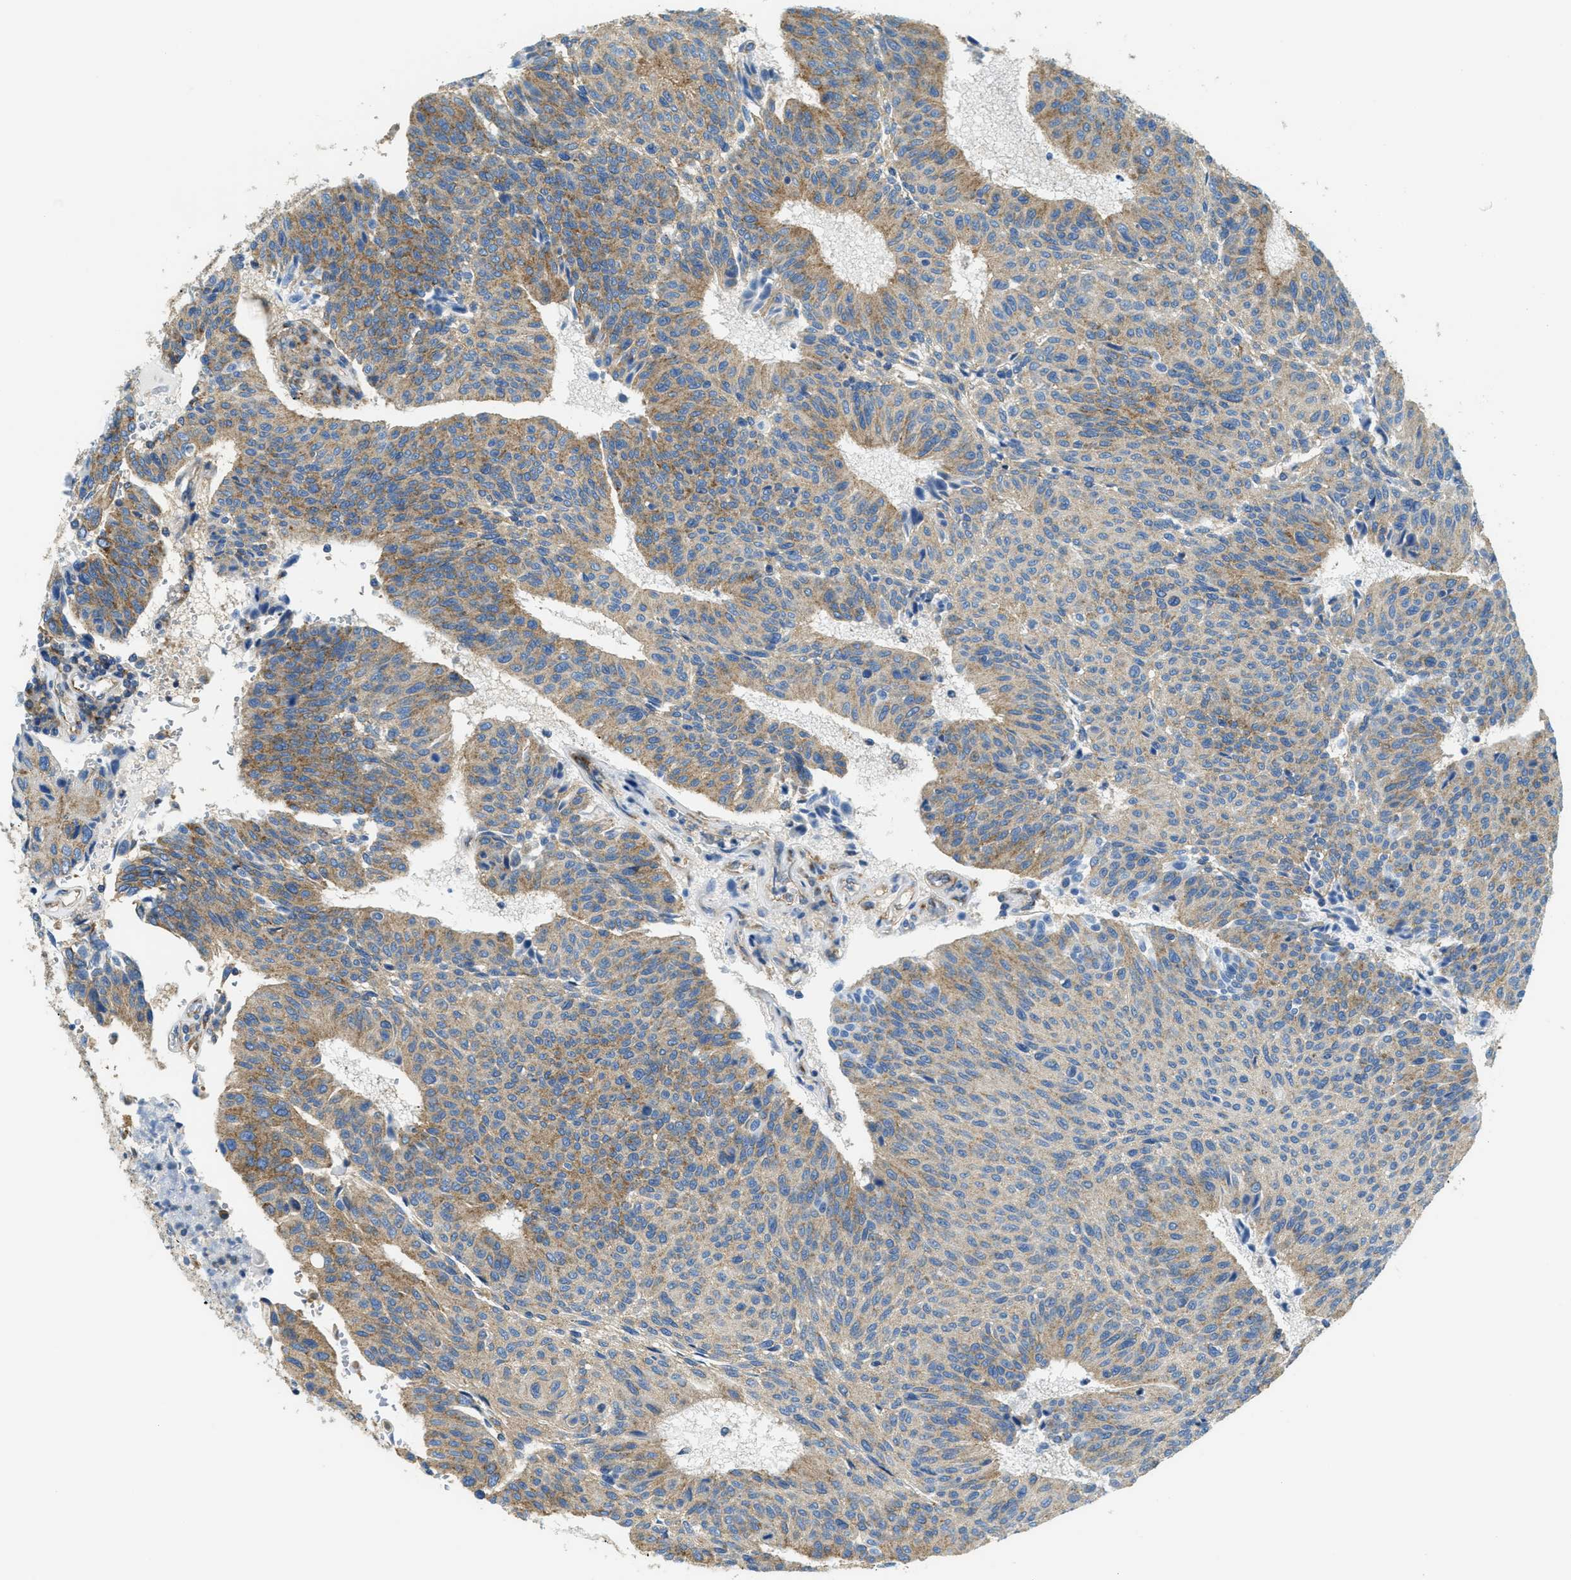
{"staining": {"intensity": "moderate", "quantity": ">75%", "location": "cytoplasmic/membranous"}, "tissue": "urothelial cancer", "cell_type": "Tumor cells", "image_type": "cancer", "snomed": [{"axis": "morphology", "description": "Urothelial carcinoma, High grade"}, {"axis": "topography", "description": "Urinary bladder"}], "caption": "IHC of urothelial cancer demonstrates medium levels of moderate cytoplasmic/membranous positivity in approximately >75% of tumor cells.", "gene": "AP2B1", "patient": {"sex": "male", "age": 66}}